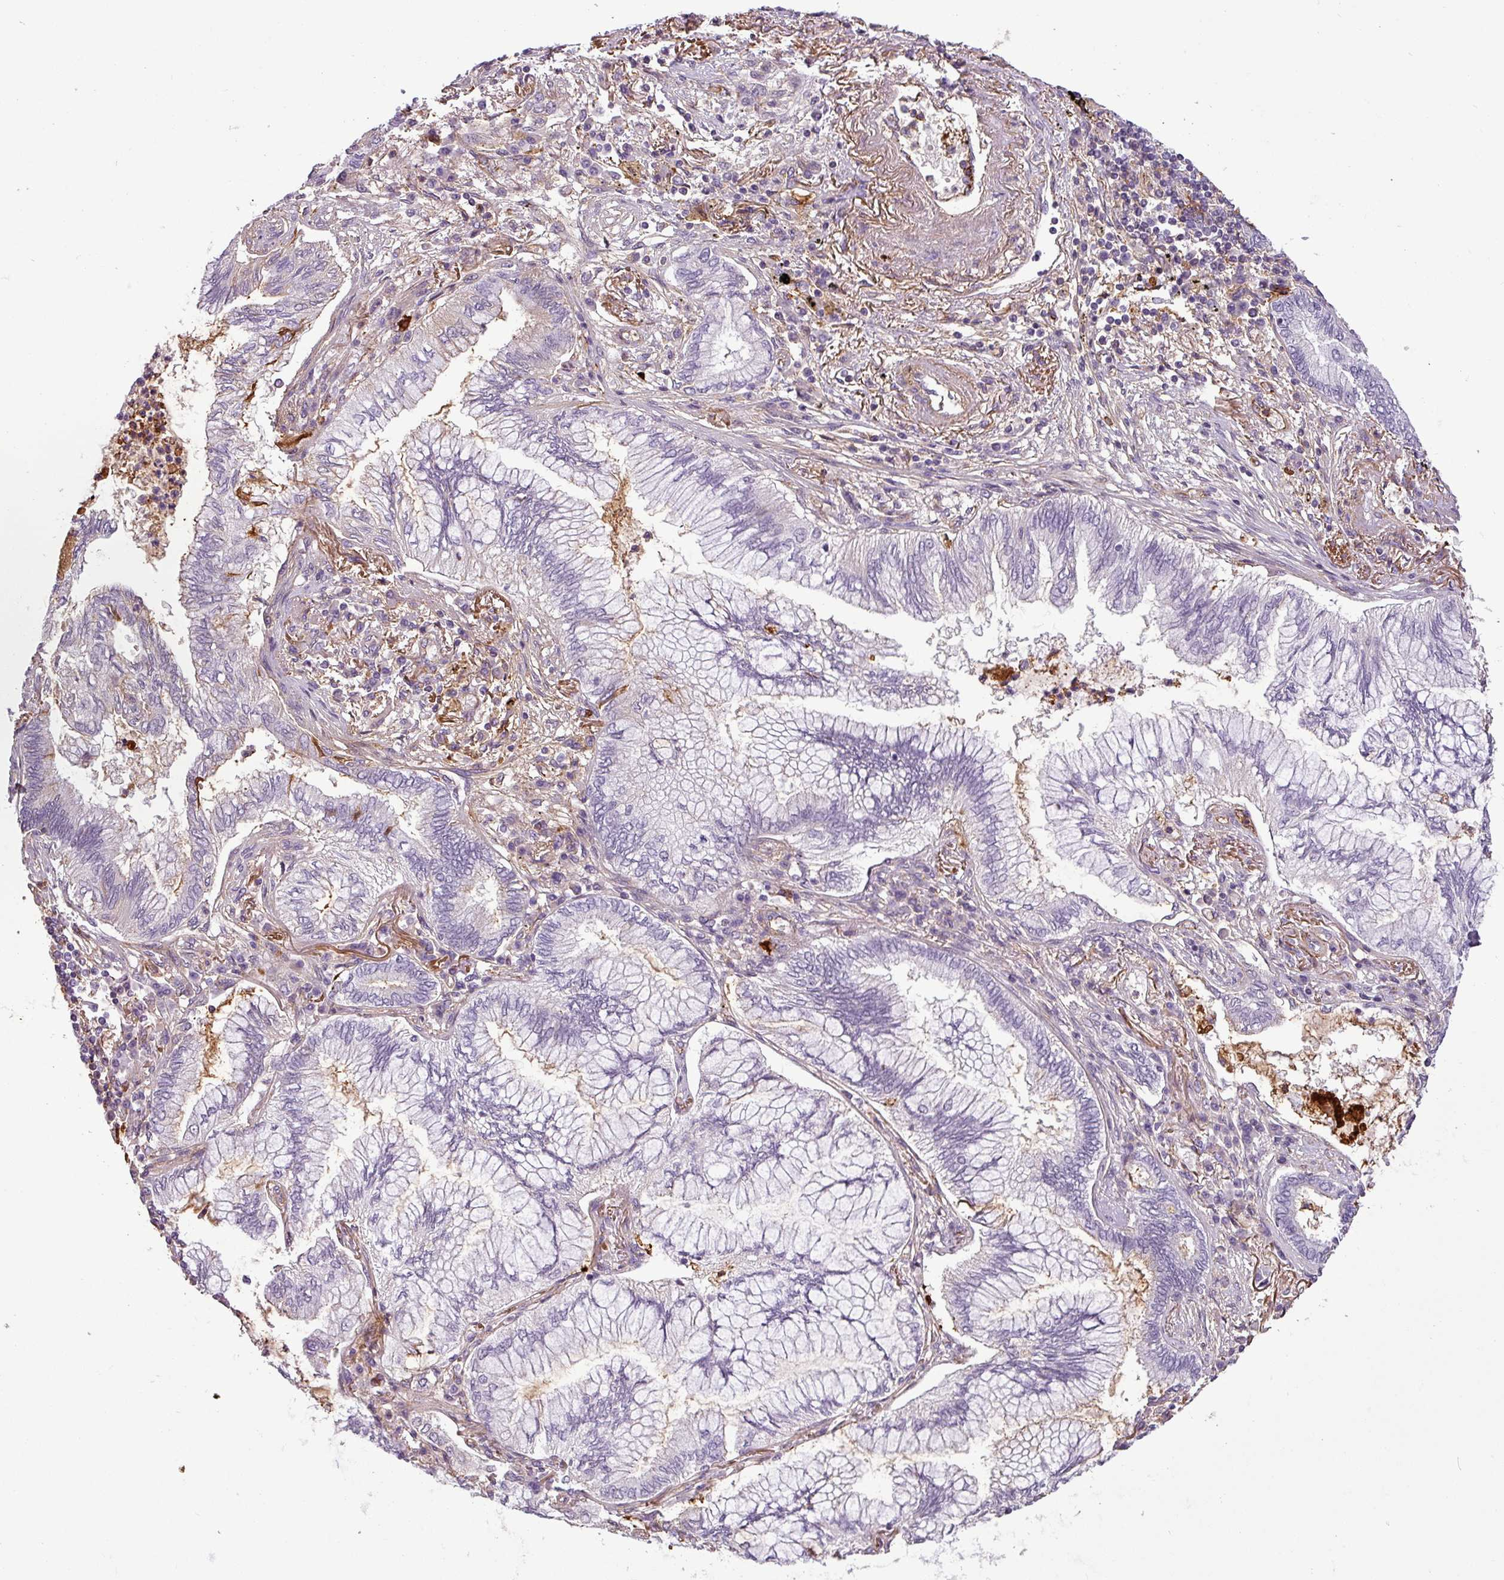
{"staining": {"intensity": "negative", "quantity": "none", "location": "none"}, "tissue": "lung cancer", "cell_type": "Tumor cells", "image_type": "cancer", "snomed": [{"axis": "morphology", "description": "Adenocarcinoma, NOS"}, {"axis": "topography", "description": "Lung"}], "caption": "An IHC histopathology image of lung cancer (adenocarcinoma) is shown. There is no staining in tumor cells of lung cancer (adenocarcinoma). (DAB (3,3'-diaminobenzidine) immunohistochemistry (IHC) with hematoxylin counter stain).", "gene": "APOC1", "patient": {"sex": "female", "age": 70}}